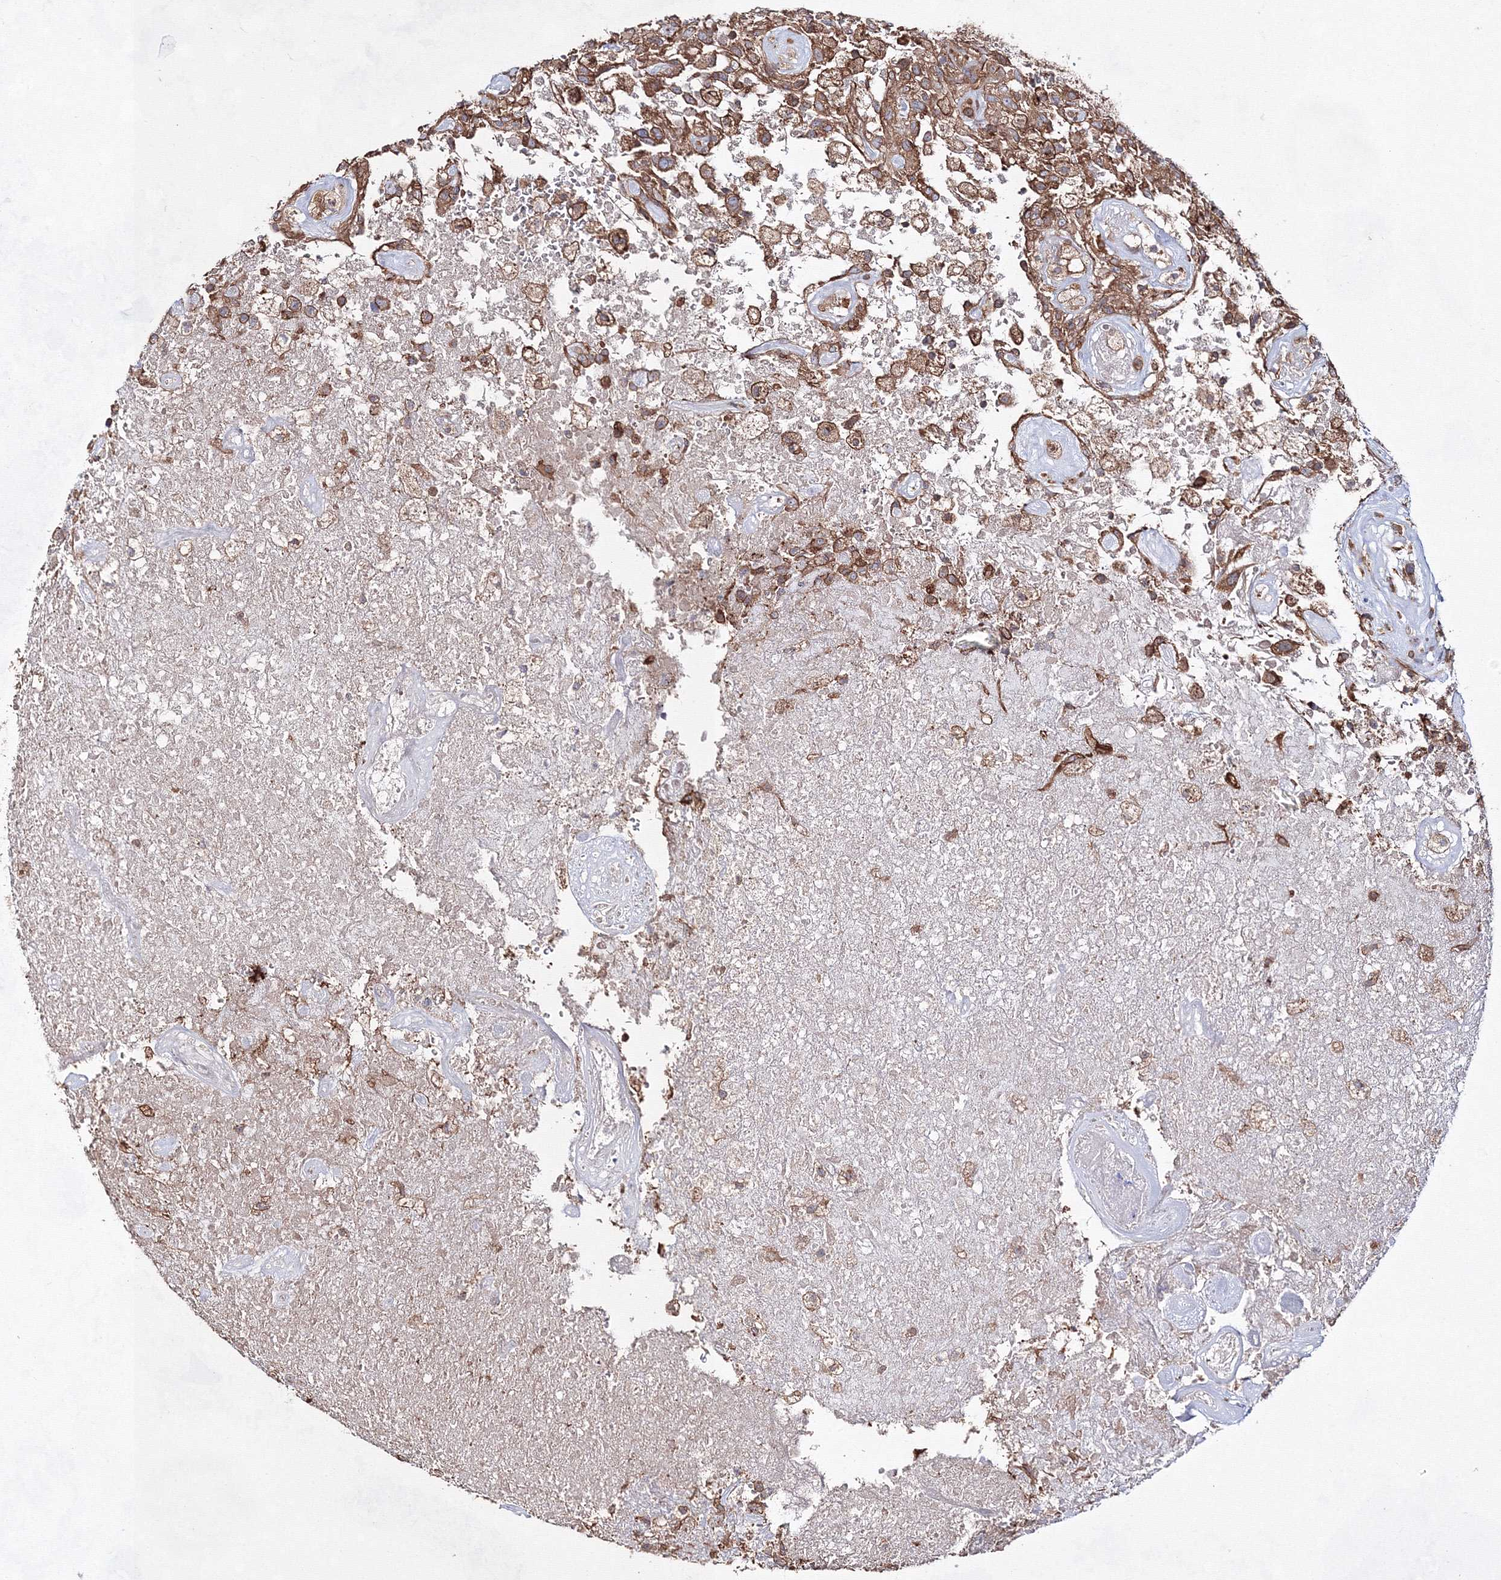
{"staining": {"intensity": "moderate", "quantity": ">75%", "location": "cytoplasmic/membranous"}, "tissue": "glioma", "cell_type": "Tumor cells", "image_type": "cancer", "snomed": [{"axis": "morphology", "description": "Glioma, malignant, High grade"}, {"axis": "topography", "description": "Brain"}], "caption": "A brown stain shows moderate cytoplasmic/membranous expression of a protein in high-grade glioma (malignant) tumor cells.", "gene": "EXOC6", "patient": {"sex": "female", "age": 57}}